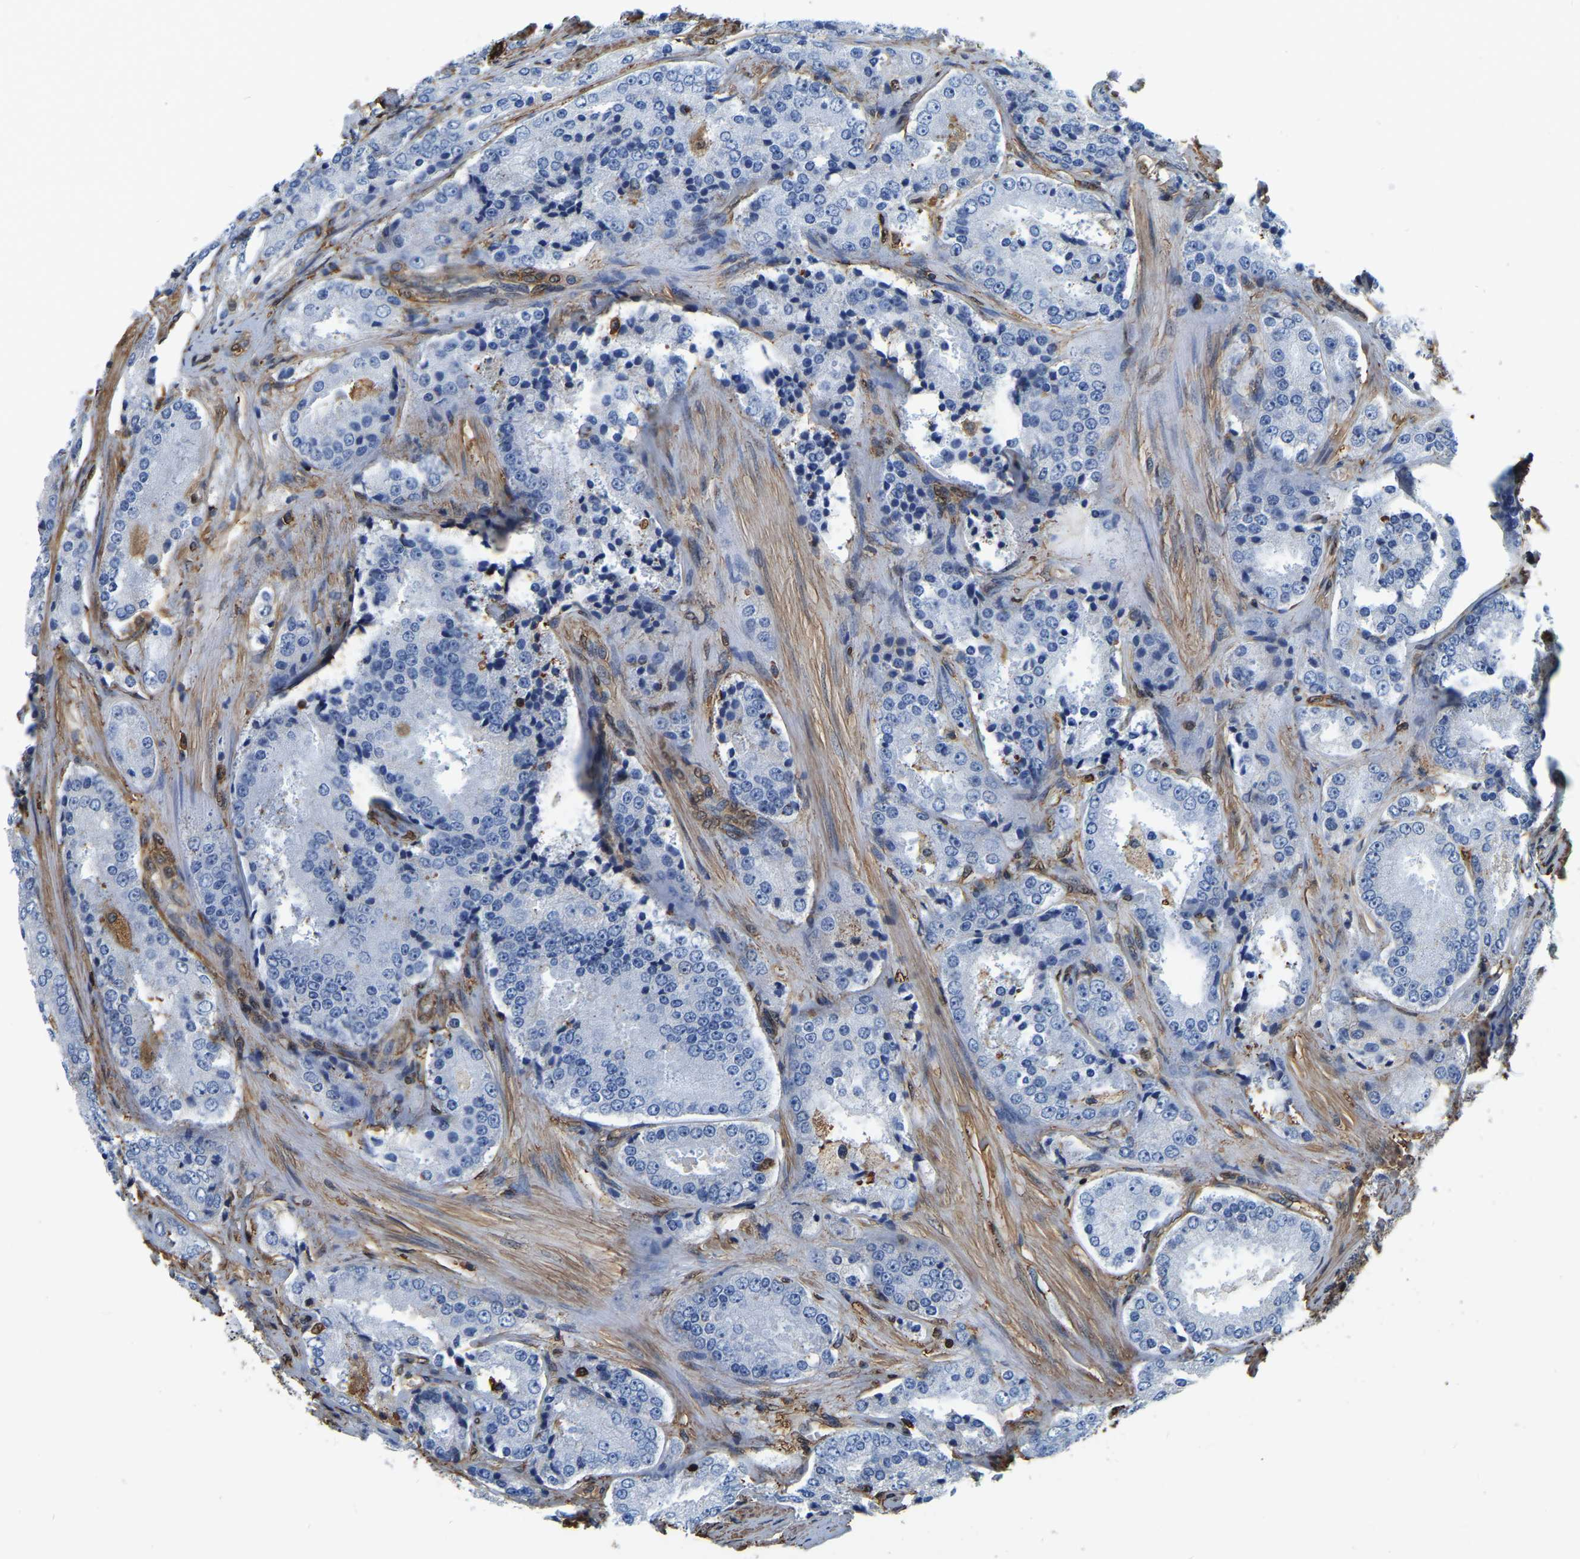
{"staining": {"intensity": "negative", "quantity": "none", "location": "none"}, "tissue": "prostate cancer", "cell_type": "Tumor cells", "image_type": "cancer", "snomed": [{"axis": "morphology", "description": "Adenocarcinoma, High grade"}, {"axis": "topography", "description": "Prostate"}], "caption": "This micrograph is of high-grade adenocarcinoma (prostate) stained with immunohistochemistry to label a protein in brown with the nuclei are counter-stained blue. There is no expression in tumor cells. (Brightfield microscopy of DAB IHC at high magnification).", "gene": "LDHB", "patient": {"sex": "male", "age": 65}}